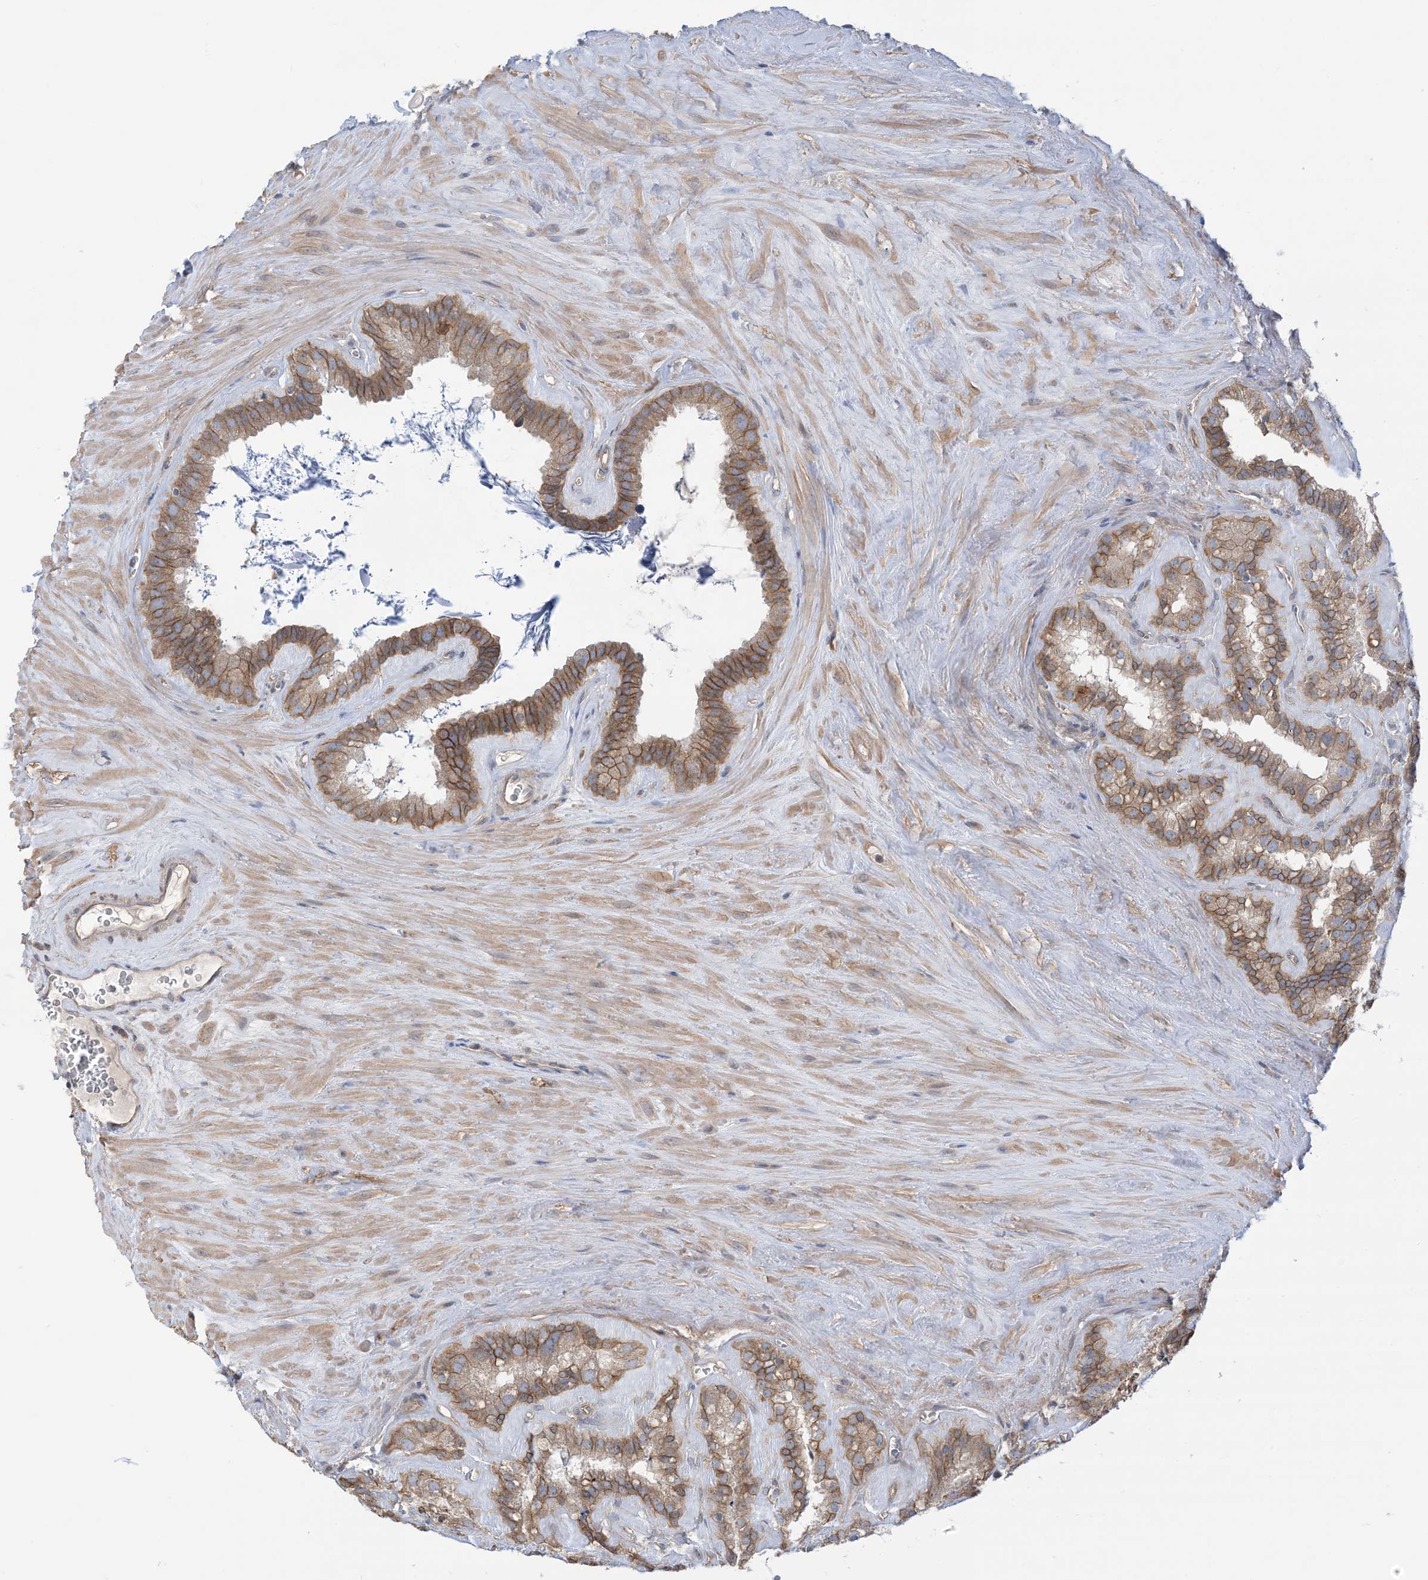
{"staining": {"intensity": "moderate", "quantity": ">75%", "location": "cytoplasmic/membranous"}, "tissue": "seminal vesicle", "cell_type": "Glandular cells", "image_type": "normal", "snomed": [{"axis": "morphology", "description": "Normal tissue, NOS"}, {"axis": "topography", "description": "Prostate"}, {"axis": "topography", "description": "Seminal veicle"}], "caption": "Moderate cytoplasmic/membranous positivity is identified in about >75% of glandular cells in normal seminal vesicle. The staining was performed using DAB (3,3'-diaminobenzidine), with brown indicating positive protein expression. Nuclei are stained blue with hematoxylin.", "gene": "CCNY", "patient": {"sex": "male", "age": 59}}